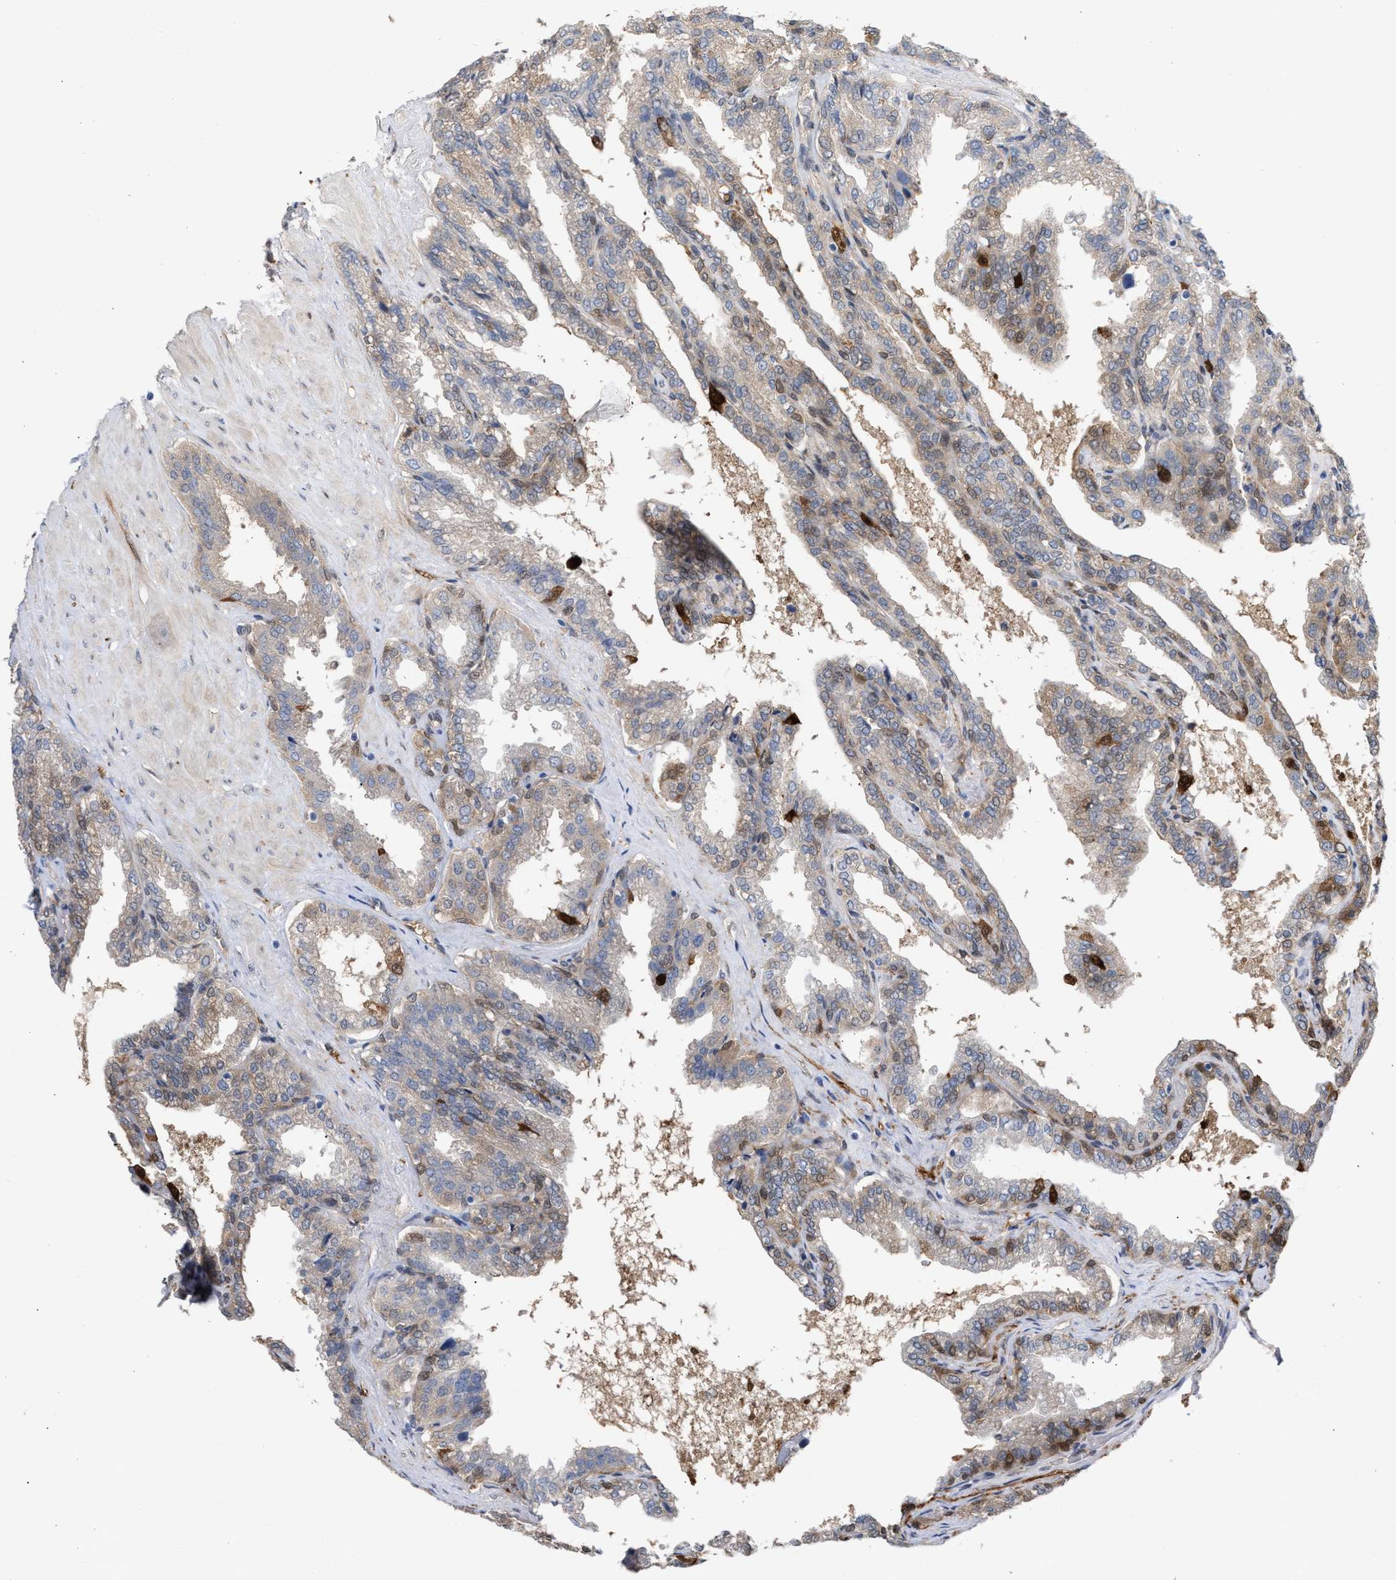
{"staining": {"intensity": "negative", "quantity": "none", "location": "none"}, "tissue": "seminal vesicle", "cell_type": "Glandular cells", "image_type": "normal", "snomed": [{"axis": "morphology", "description": "Normal tissue, NOS"}, {"axis": "topography", "description": "Seminal veicle"}], "caption": "This is an immunohistochemistry photomicrograph of benign seminal vesicle. There is no staining in glandular cells.", "gene": "TP53I3", "patient": {"sex": "male", "age": 46}}